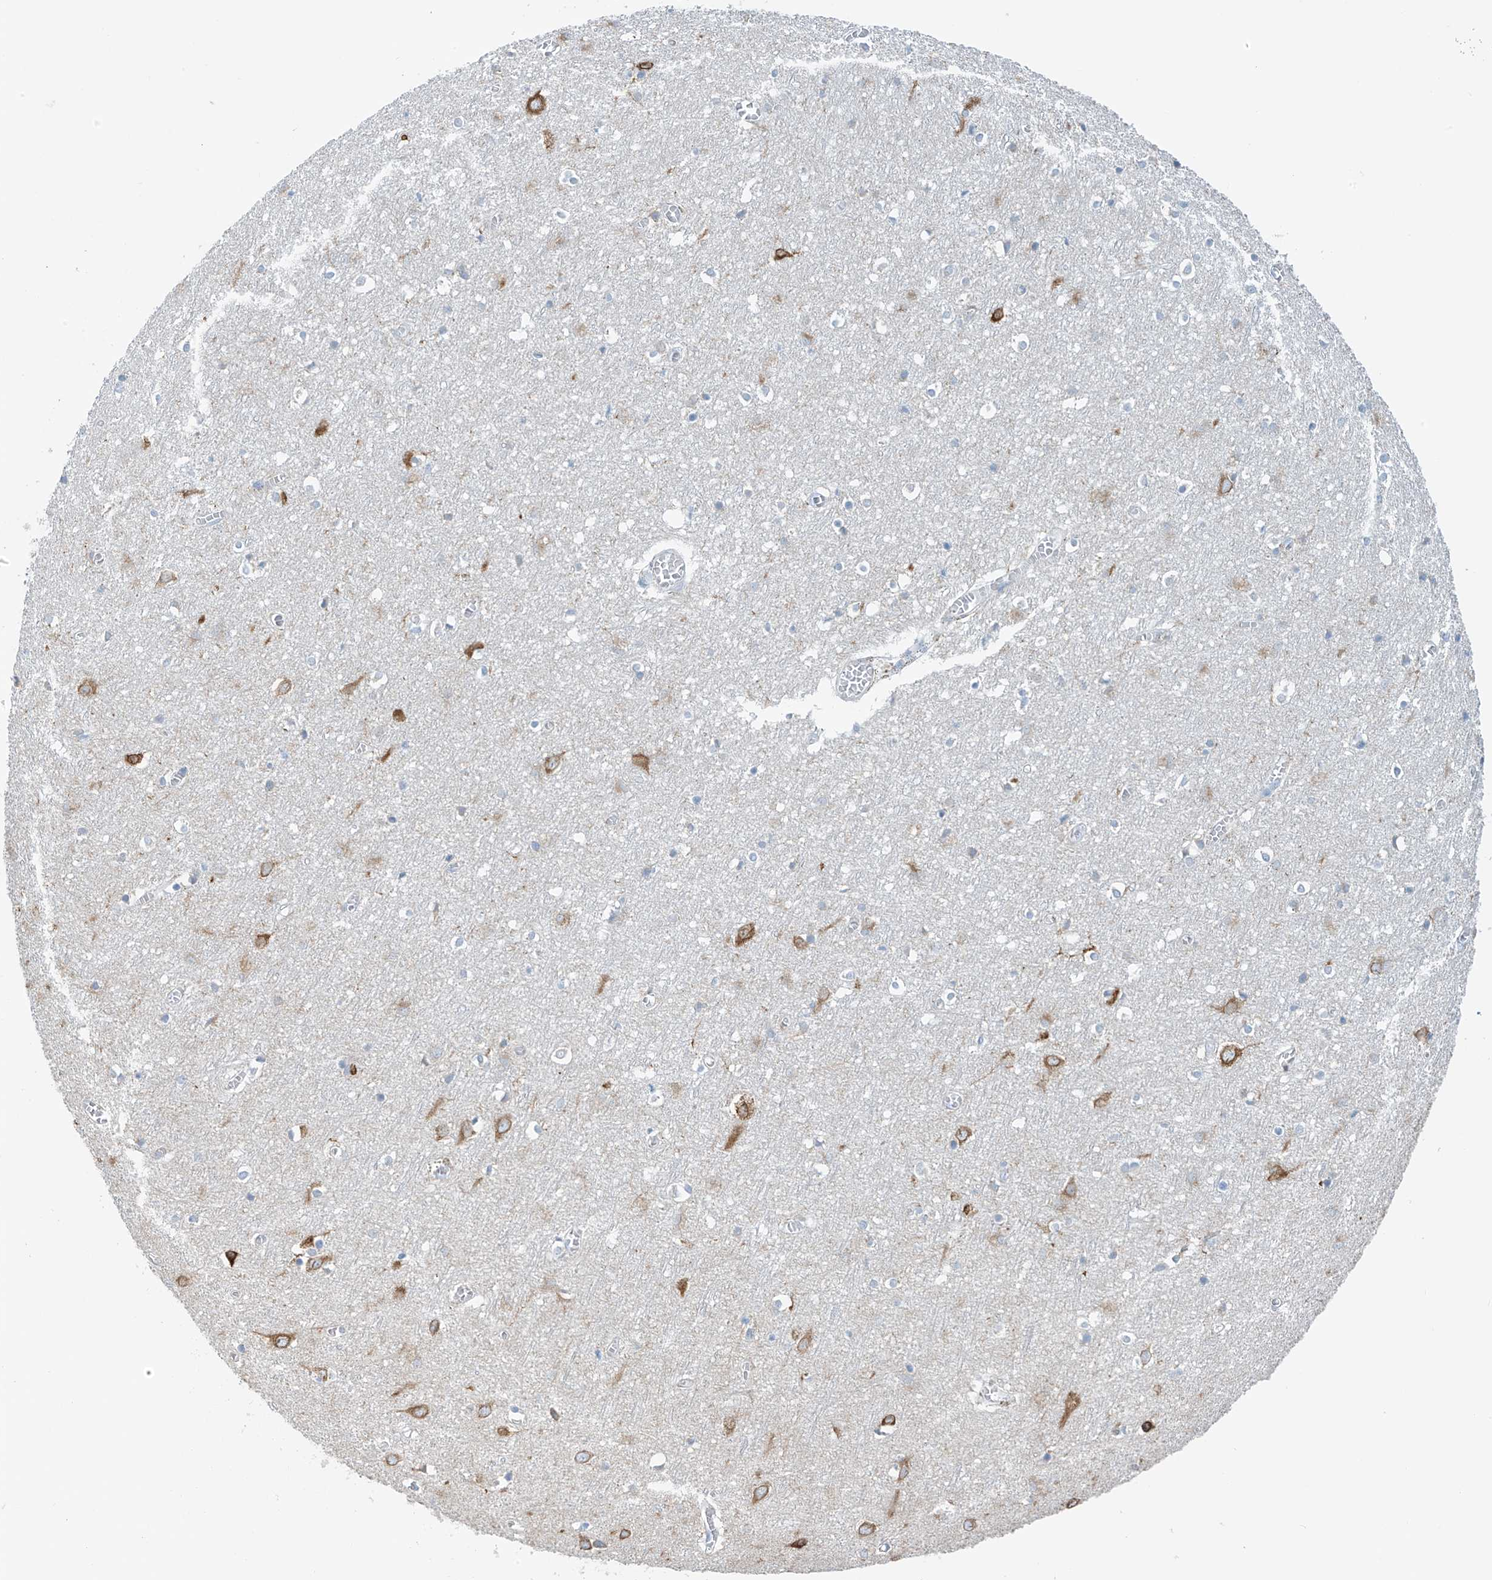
{"staining": {"intensity": "negative", "quantity": "none", "location": "none"}, "tissue": "cerebral cortex", "cell_type": "Endothelial cells", "image_type": "normal", "snomed": [{"axis": "morphology", "description": "Normal tissue, NOS"}, {"axis": "topography", "description": "Cerebral cortex"}], "caption": "IHC image of unremarkable cerebral cortex: human cerebral cortex stained with DAB (3,3'-diaminobenzidine) exhibits no significant protein expression in endothelial cells.", "gene": "RCN2", "patient": {"sex": "female", "age": 64}}